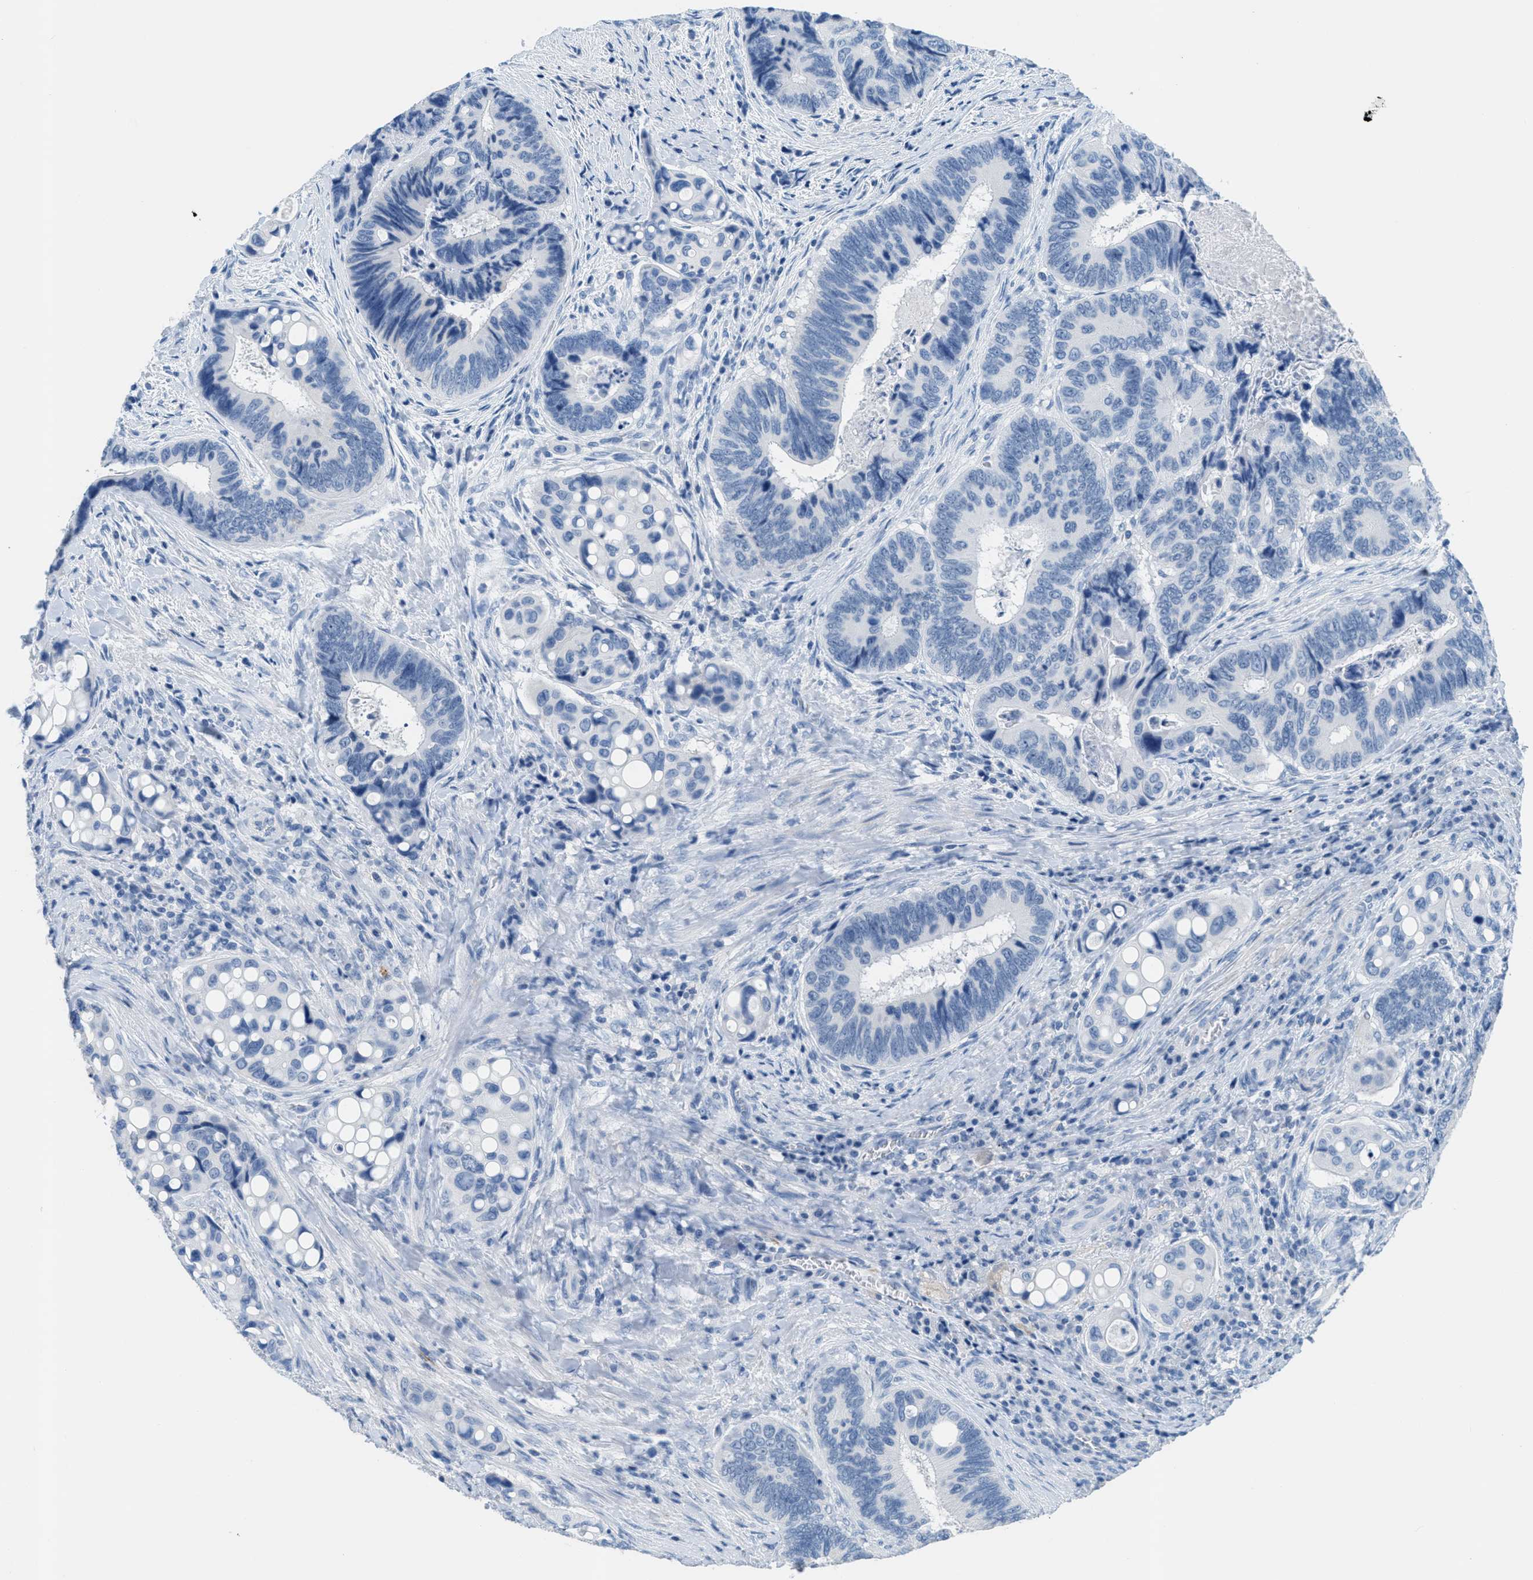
{"staining": {"intensity": "negative", "quantity": "none", "location": "none"}, "tissue": "colorectal cancer", "cell_type": "Tumor cells", "image_type": "cancer", "snomed": [{"axis": "morphology", "description": "Inflammation, NOS"}, {"axis": "morphology", "description": "Adenocarcinoma, NOS"}, {"axis": "topography", "description": "Colon"}], "caption": "There is no significant expression in tumor cells of adenocarcinoma (colorectal). (Stains: DAB immunohistochemistry (IHC) with hematoxylin counter stain, Microscopy: brightfield microscopy at high magnification).", "gene": "MGARP", "patient": {"sex": "male", "age": 72}}